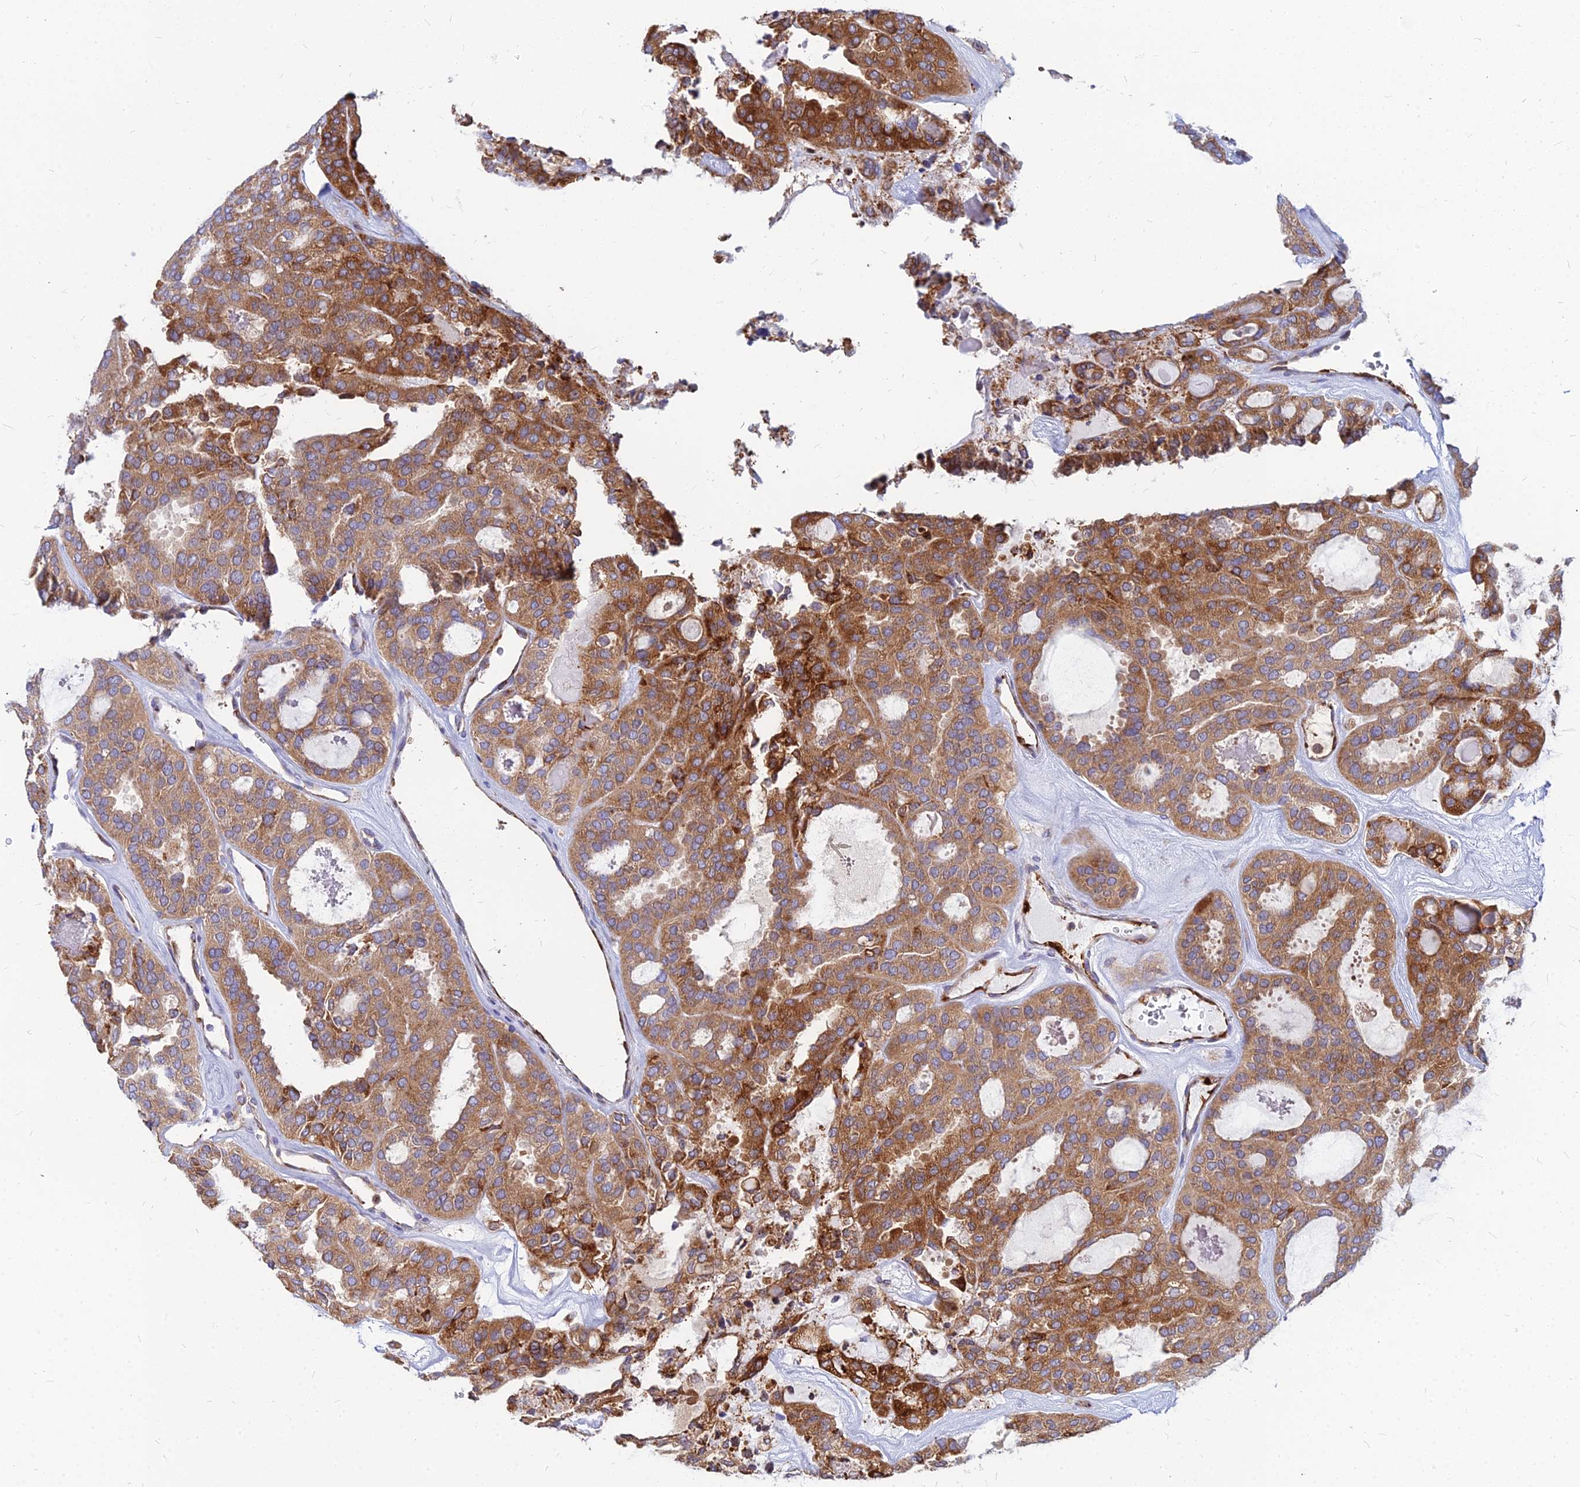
{"staining": {"intensity": "moderate", "quantity": ">75%", "location": "cytoplasmic/membranous"}, "tissue": "thyroid cancer", "cell_type": "Tumor cells", "image_type": "cancer", "snomed": [{"axis": "morphology", "description": "Follicular adenoma carcinoma, NOS"}, {"axis": "topography", "description": "Thyroid gland"}], "caption": "DAB immunohistochemical staining of follicular adenoma carcinoma (thyroid) exhibits moderate cytoplasmic/membranous protein positivity in about >75% of tumor cells.", "gene": "CCT6B", "patient": {"sex": "male", "age": 75}}